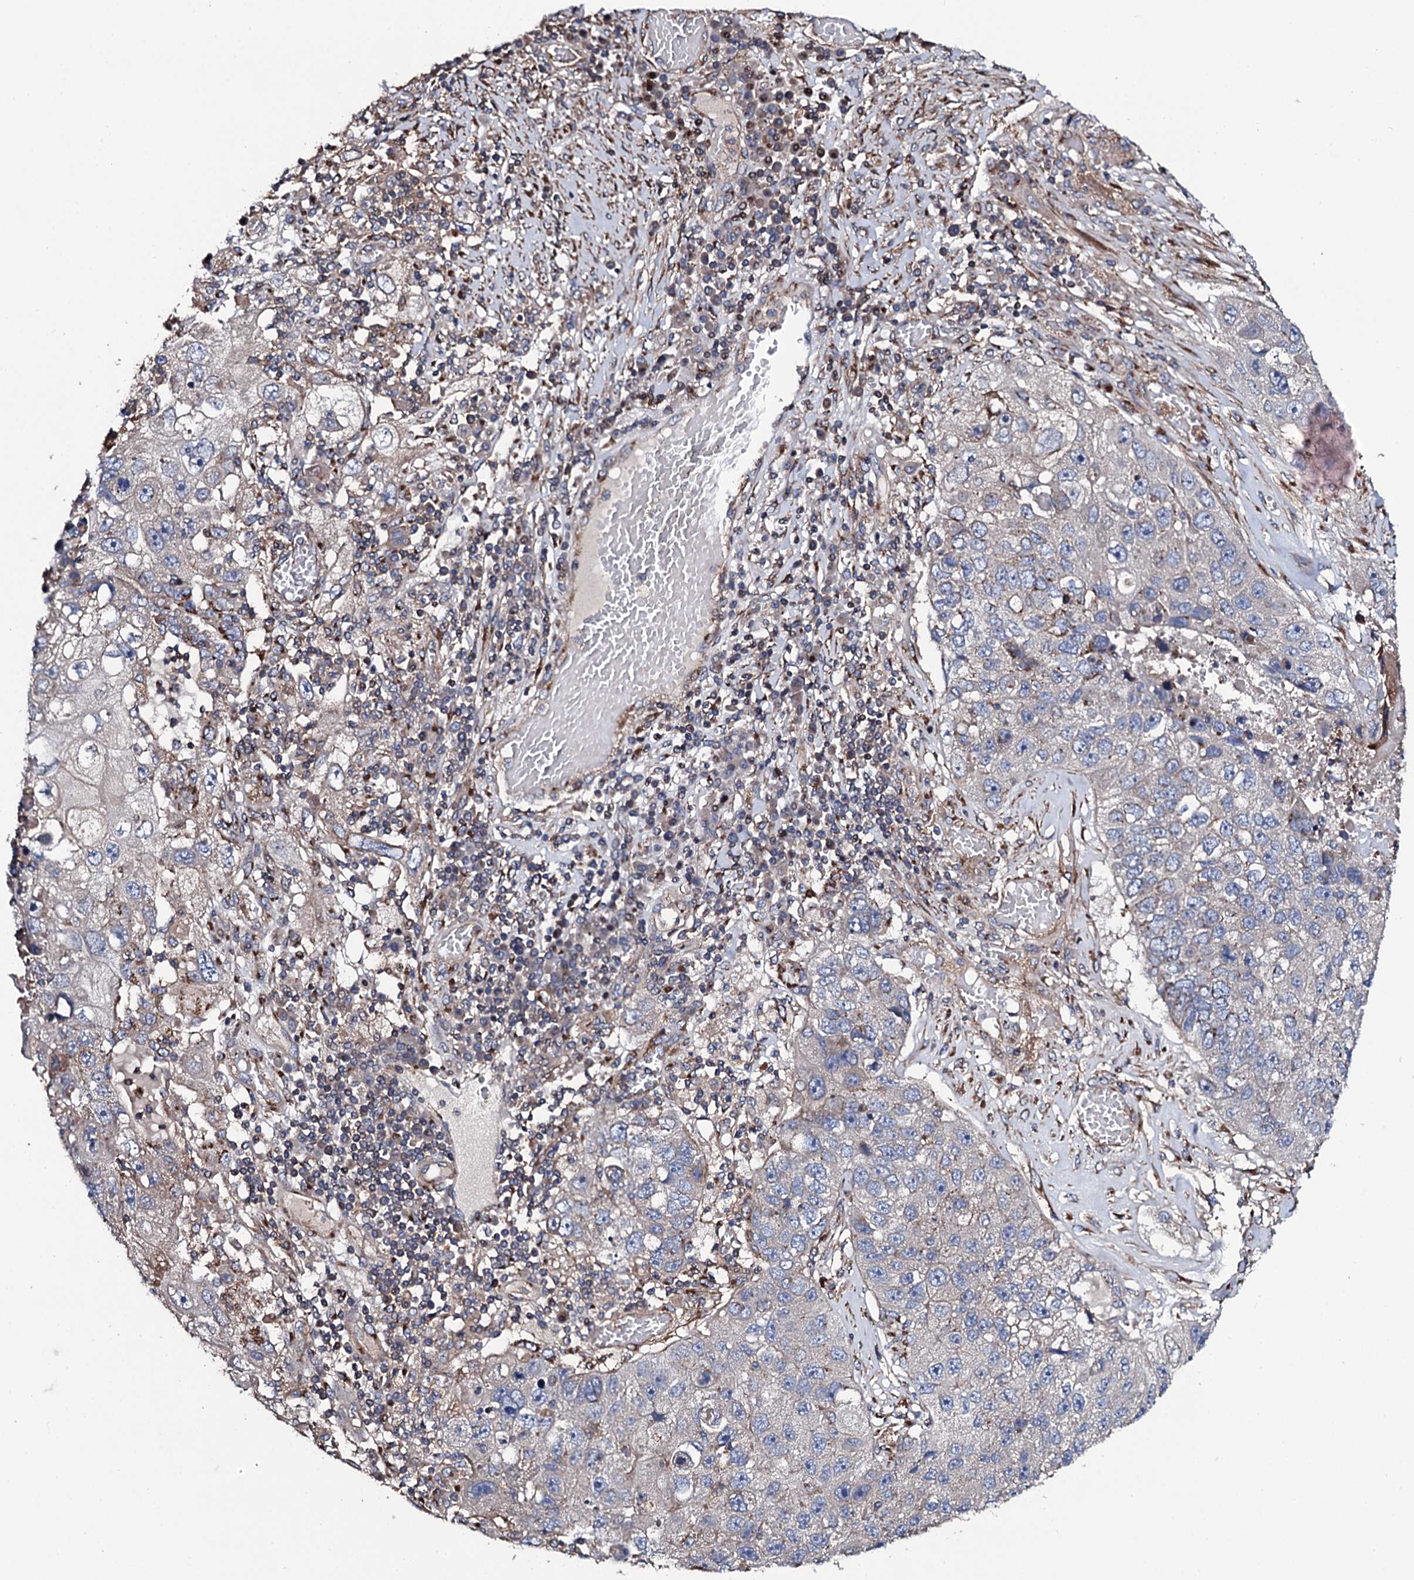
{"staining": {"intensity": "weak", "quantity": "<25%", "location": "cytoplasmic/membranous"}, "tissue": "lung cancer", "cell_type": "Tumor cells", "image_type": "cancer", "snomed": [{"axis": "morphology", "description": "Squamous cell carcinoma, NOS"}, {"axis": "topography", "description": "Lung"}], "caption": "Lung cancer stained for a protein using immunohistochemistry (IHC) demonstrates no expression tumor cells.", "gene": "PLET1", "patient": {"sex": "male", "age": 61}}